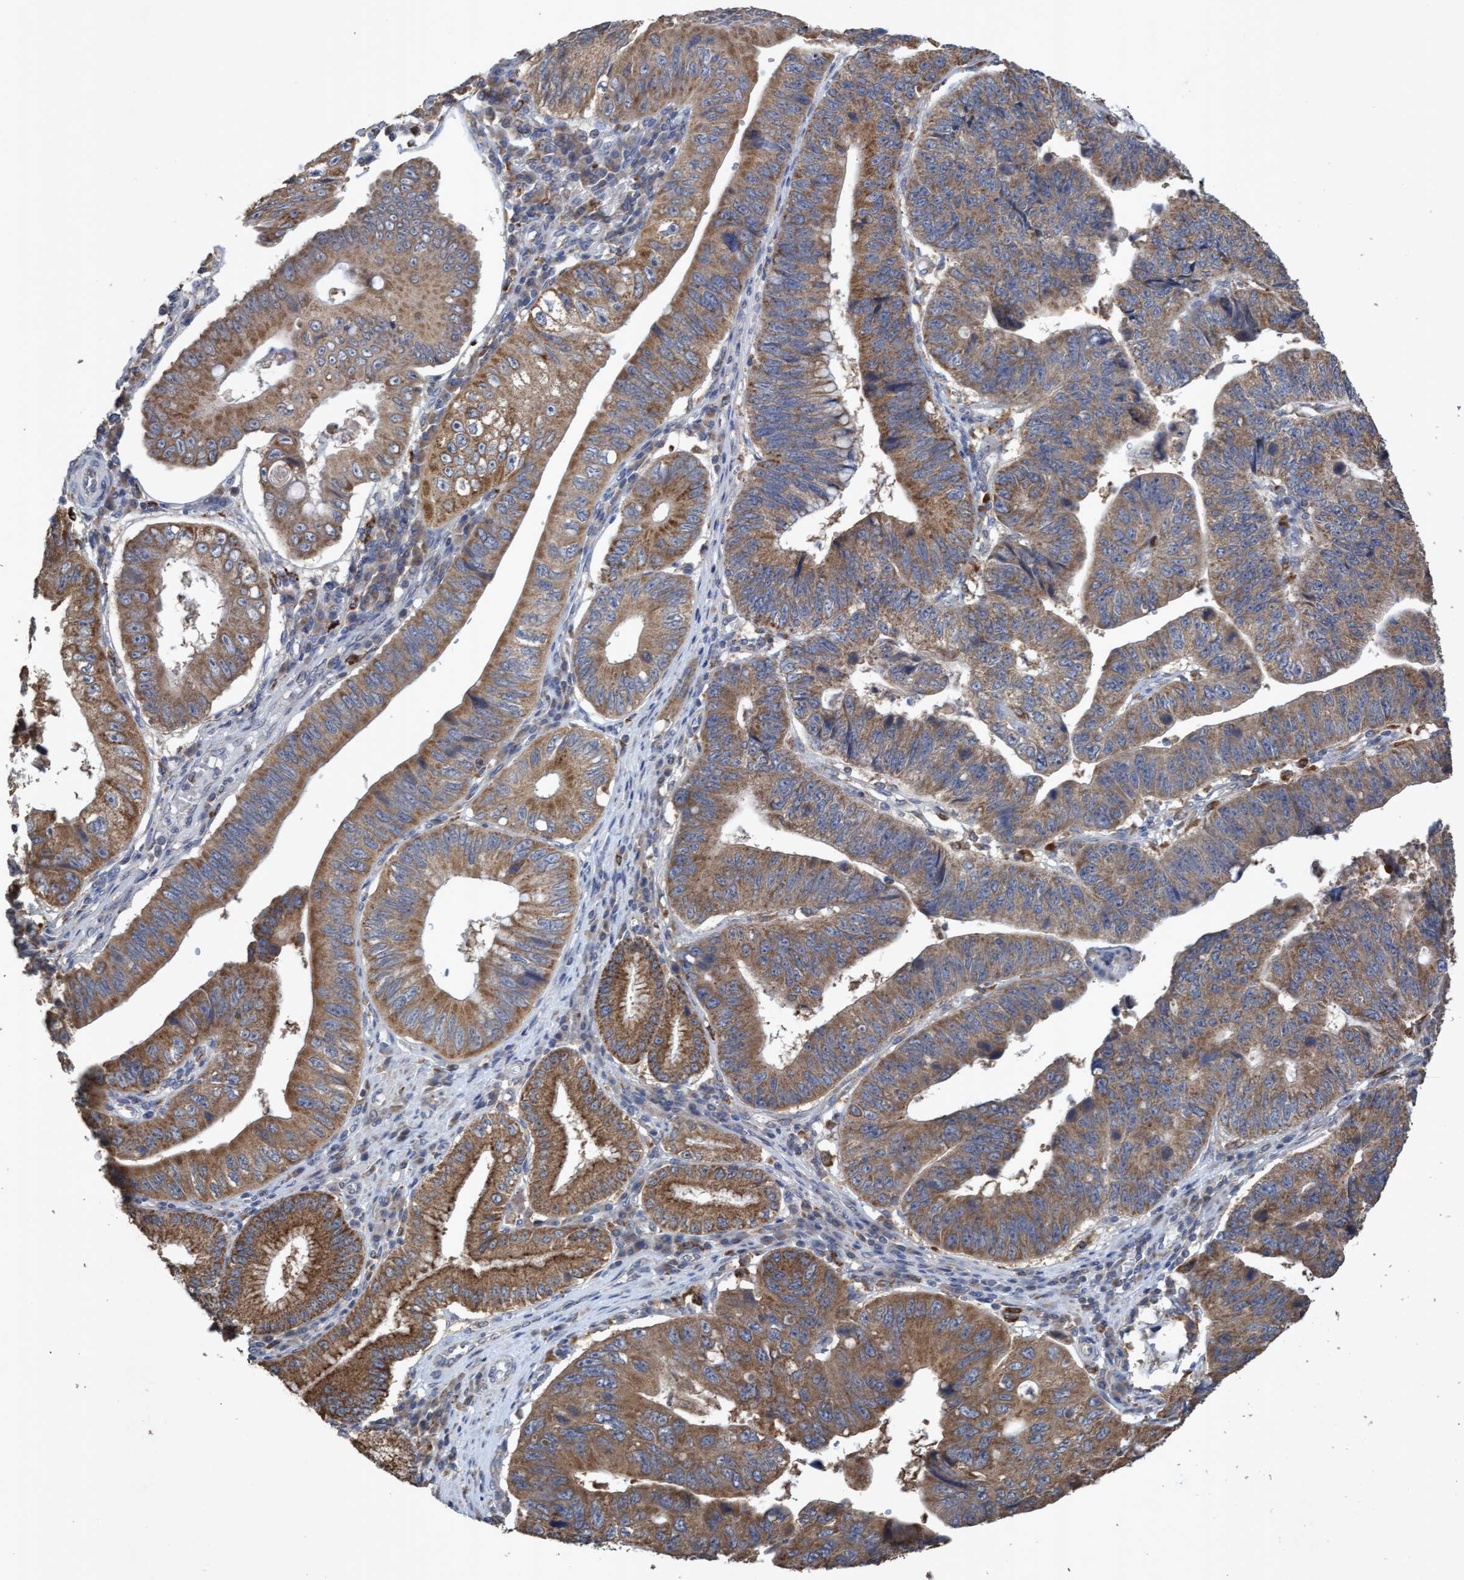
{"staining": {"intensity": "moderate", "quantity": ">75%", "location": "cytoplasmic/membranous"}, "tissue": "stomach cancer", "cell_type": "Tumor cells", "image_type": "cancer", "snomed": [{"axis": "morphology", "description": "Adenocarcinoma, NOS"}, {"axis": "topography", "description": "Stomach"}], "caption": "There is medium levels of moderate cytoplasmic/membranous expression in tumor cells of stomach cancer (adenocarcinoma), as demonstrated by immunohistochemical staining (brown color).", "gene": "ATPAF2", "patient": {"sex": "male", "age": 59}}